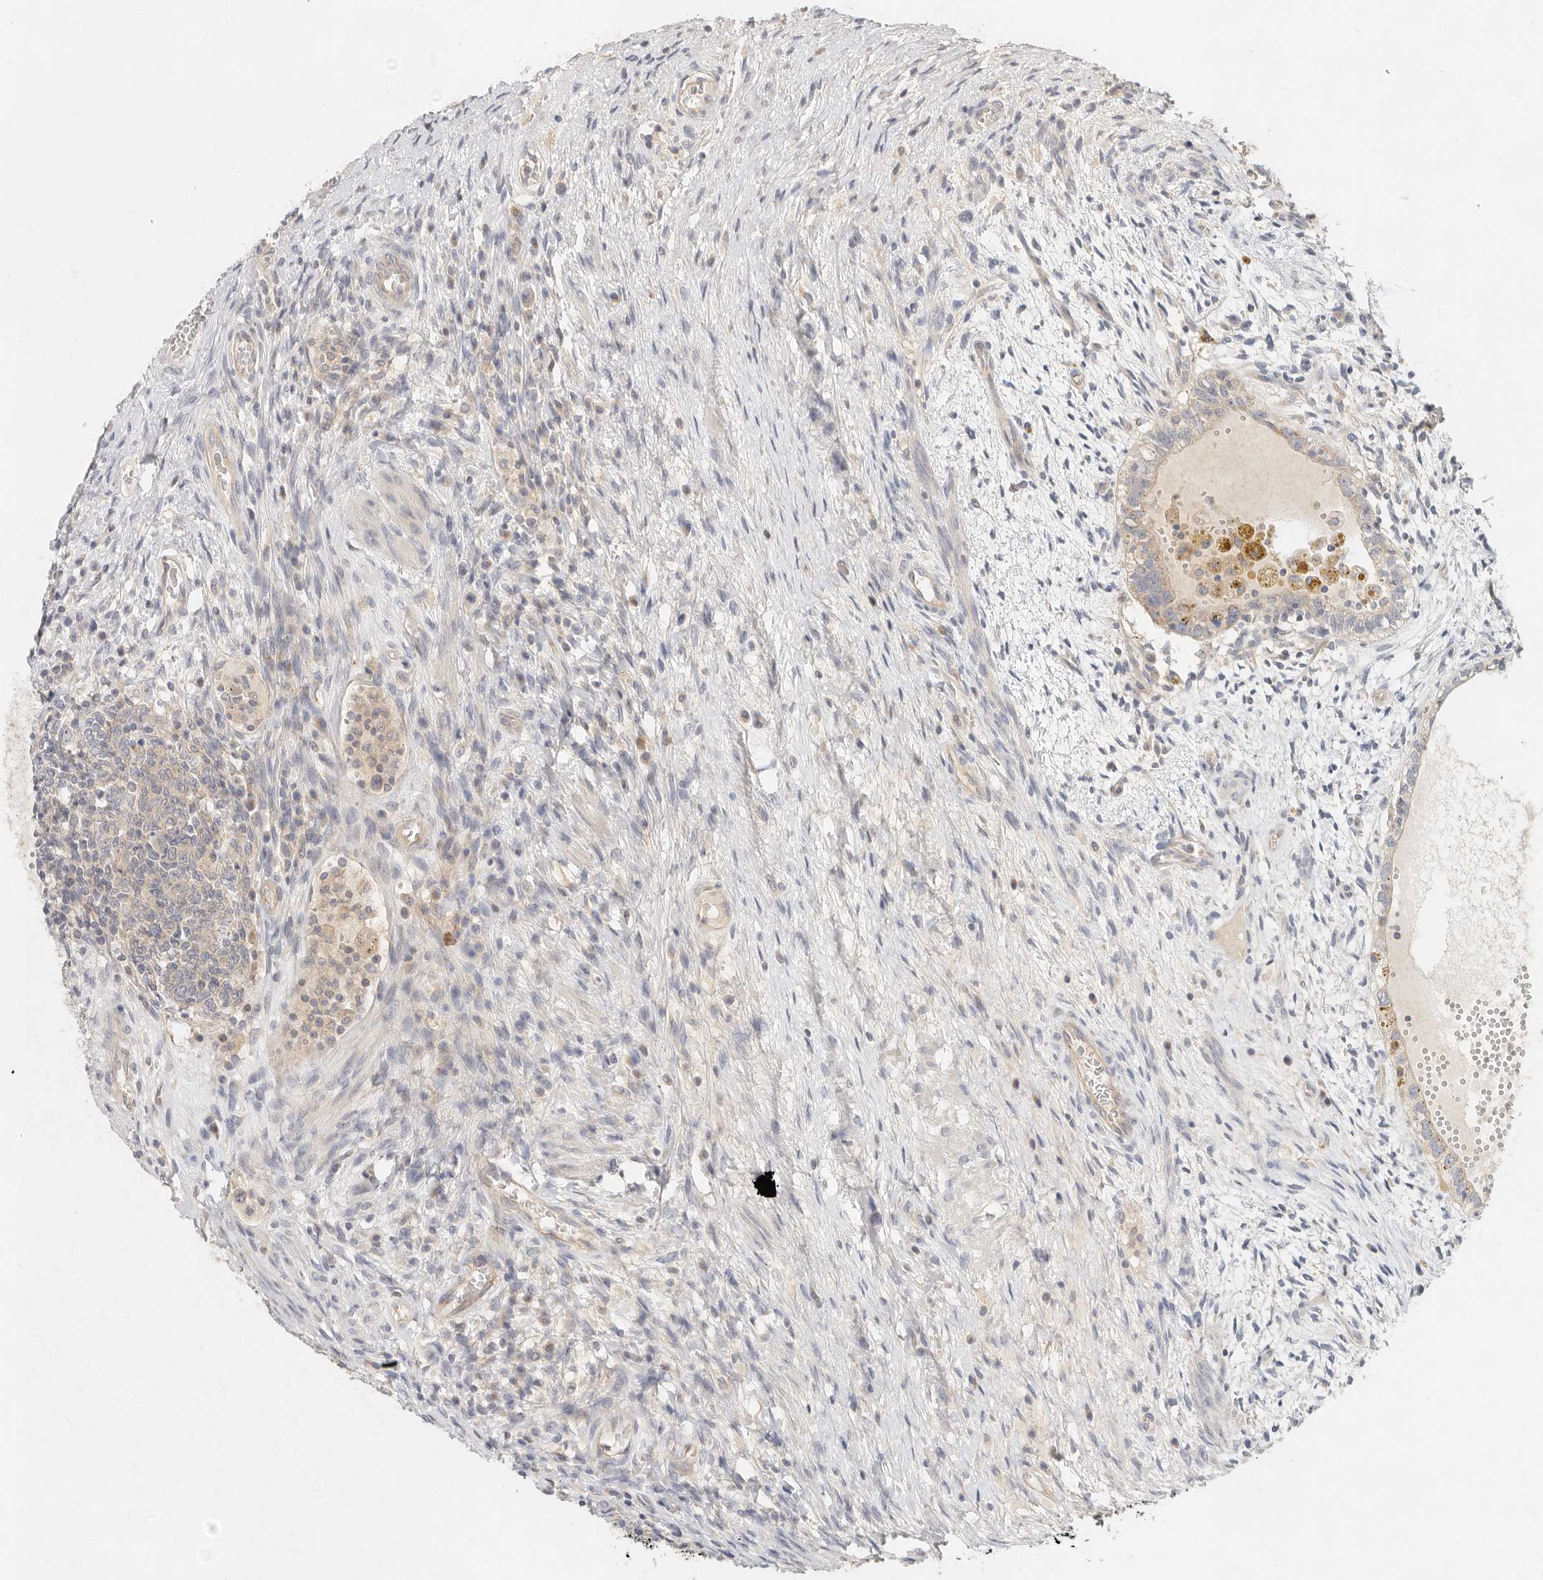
{"staining": {"intensity": "negative", "quantity": "none", "location": "none"}, "tissue": "testis cancer", "cell_type": "Tumor cells", "image_type": "cancer", "snomed": [{"axis": "morphology", "description": "Carcinoma, Embryonal, NOS"}, {"axis": "topography", "description": "Testis"}], "caption": "The micrograph shows no staining of tumor cells in testis cancer. (IHC, brightfield microscopy, high magnification).", "gene": "HECTD3", "patient": {"sex": "male", "age": 26}}